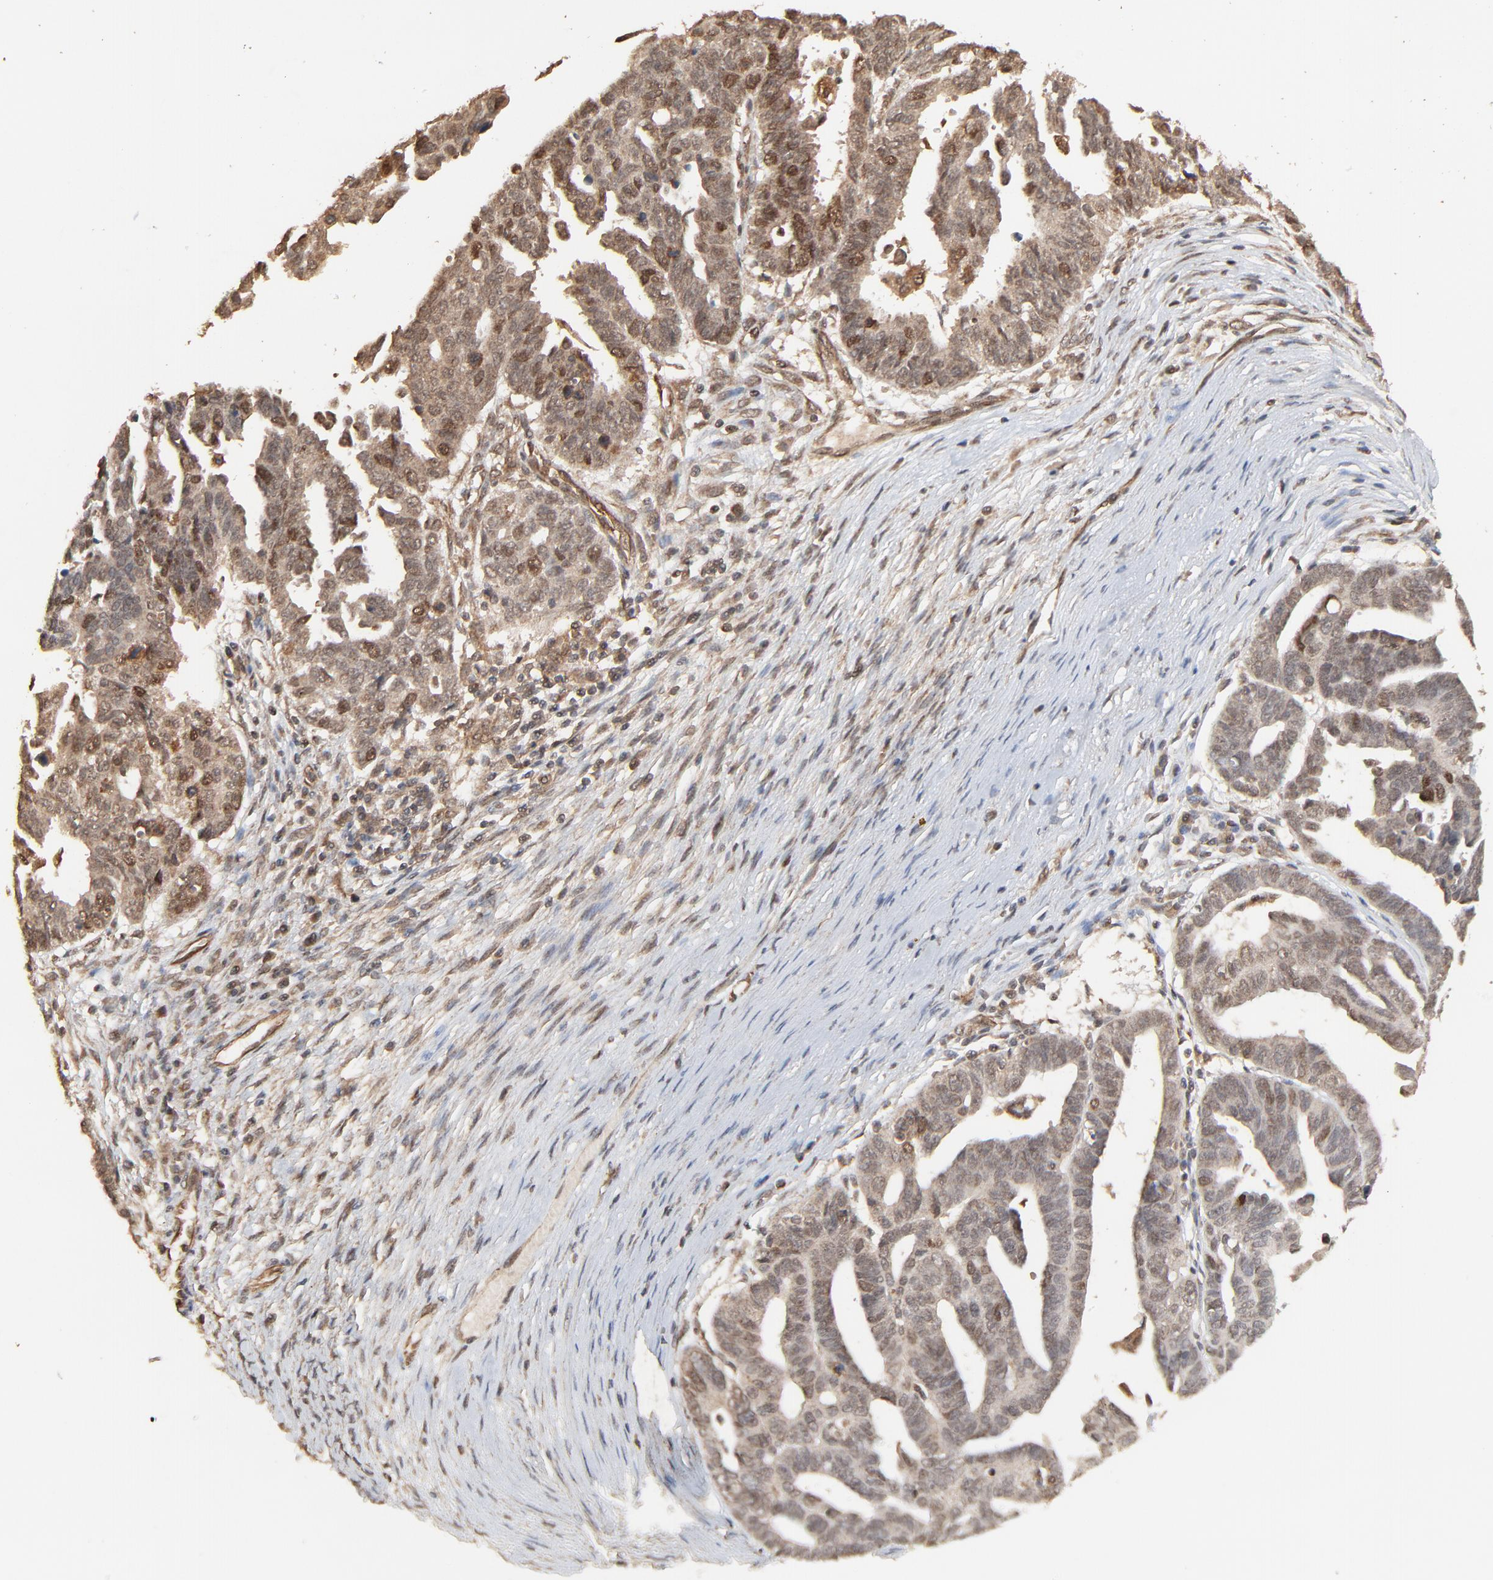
{"staining": {"intensity": "moderate", "quantity": ">75%", "location": "cytoplasmic/membranous,nuclear"}, "tissue": "ovarian cancer", "cell_type": "Tumor cells", "image_type": "cancer", "snomed": [{"axis": "morphology", "description": "Carcinoma, endometroid"}, {"axis": "morphology", "description": "Cystadenocarcinoma, serous, NOS"}, {"axis": "topography", "description": "Ovary"}], "caption": "Immunohistochemical staining of human ovarian cancer (endometroid carcinoma) shows medium levels of moderate cytoplasmic/membranous and nuclear protein staining in about >75% of tumor cells.", "gene": "FAM227A", "patient": {"sex": "female", "age": 45}}